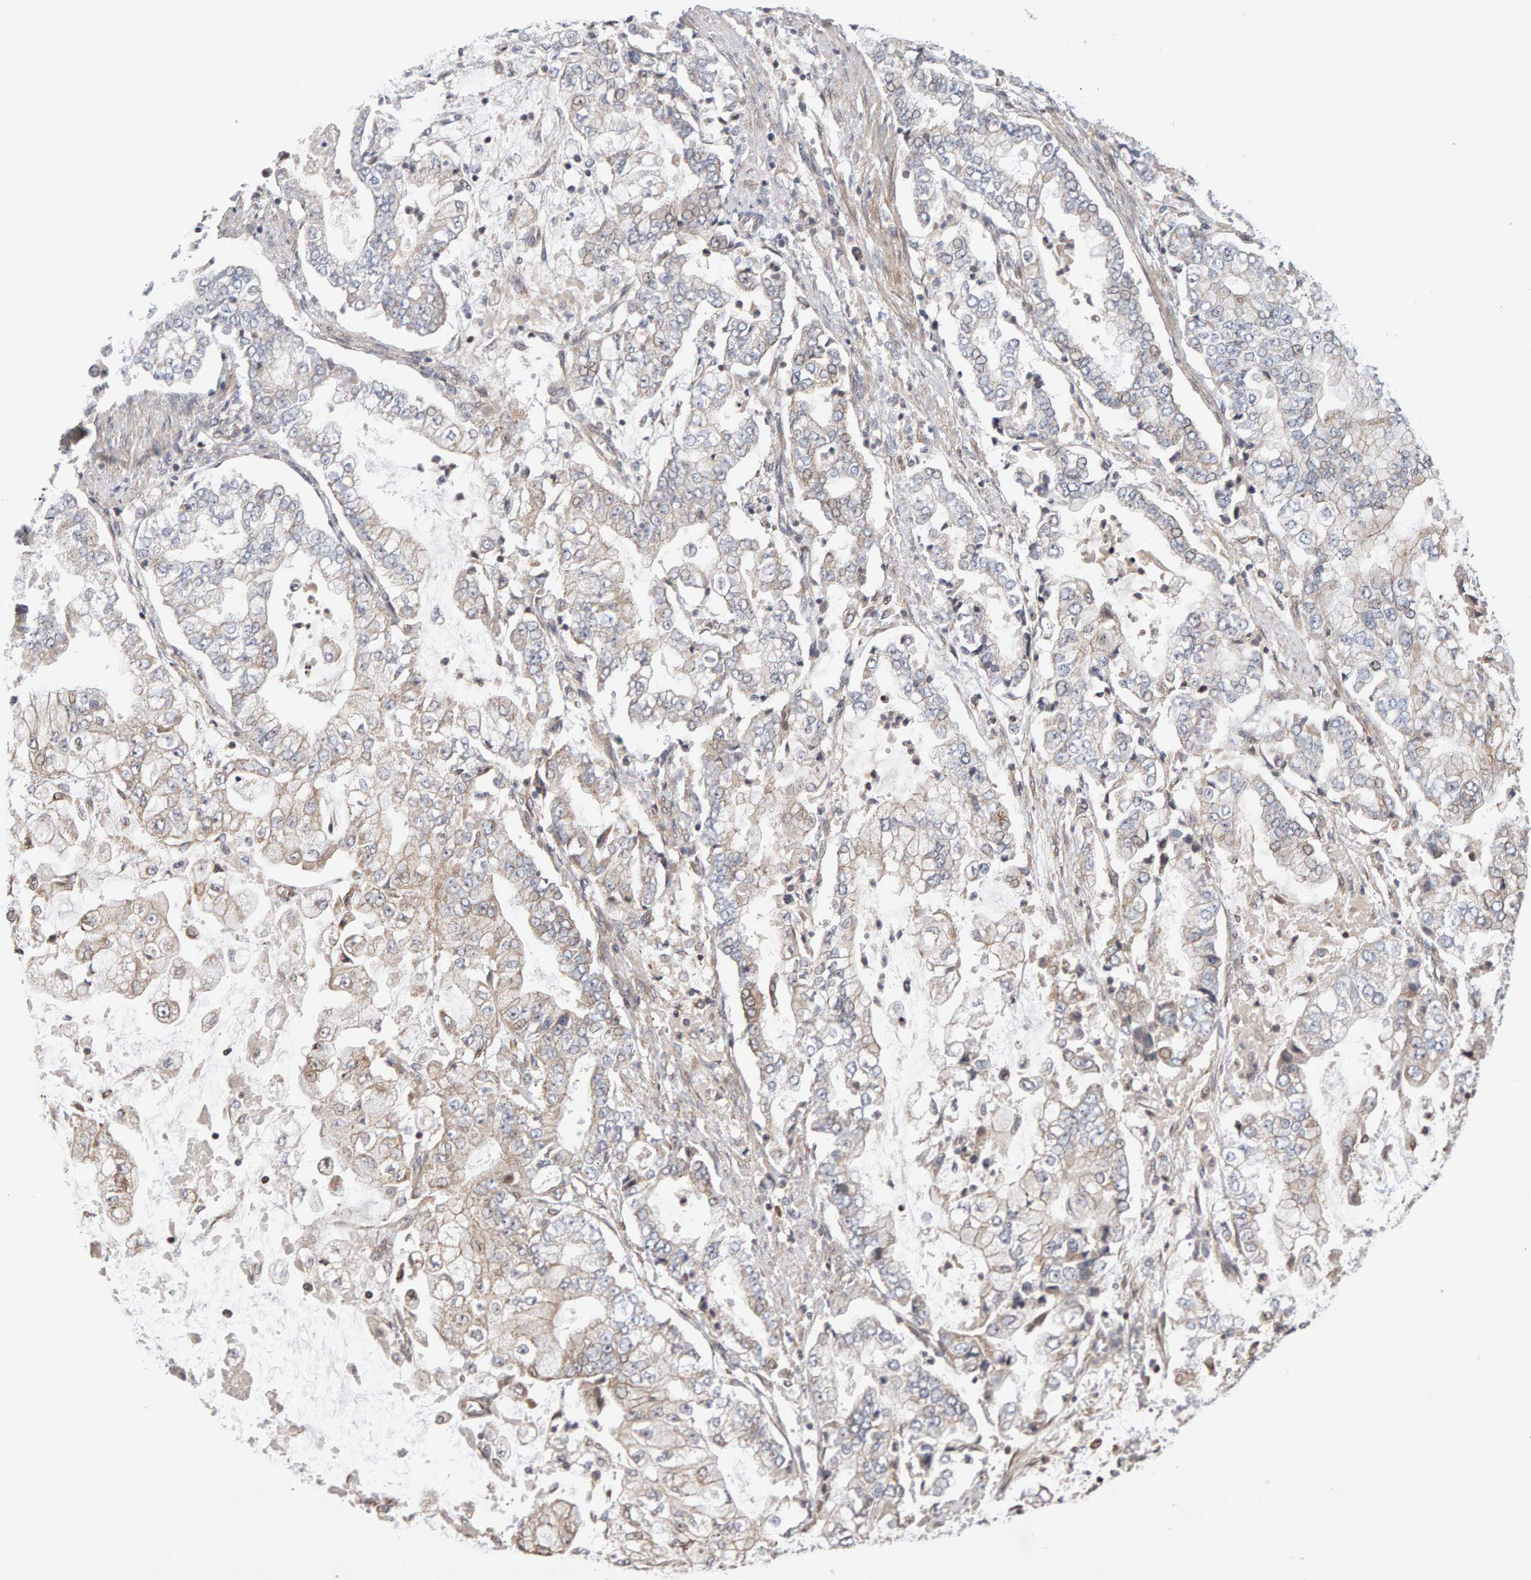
{"staining": {"intensity": "weak", "quantity": "25%-75%", "location": "cytoplasmic/membranous"}, "tissue": "stomach cancer", "cell_type": "Tumor cells", "image_type": "cancer", "snomed": [{"axis": "morphology", "description": "Adenocarcinoma, NOS"}, {"axis": "topography", "description": "Stomach"}], "caption": "A high-resolution micrograph shows IHC staining of stomach cancer, which shows weak cytoplasmic/membranous expression in about 25%-75% of tumor cells. (Brightfield microscopy of DAB IHC at high magnification).", "gene": "LZTS1", "patient": {"sex": "male", "age": 76}}